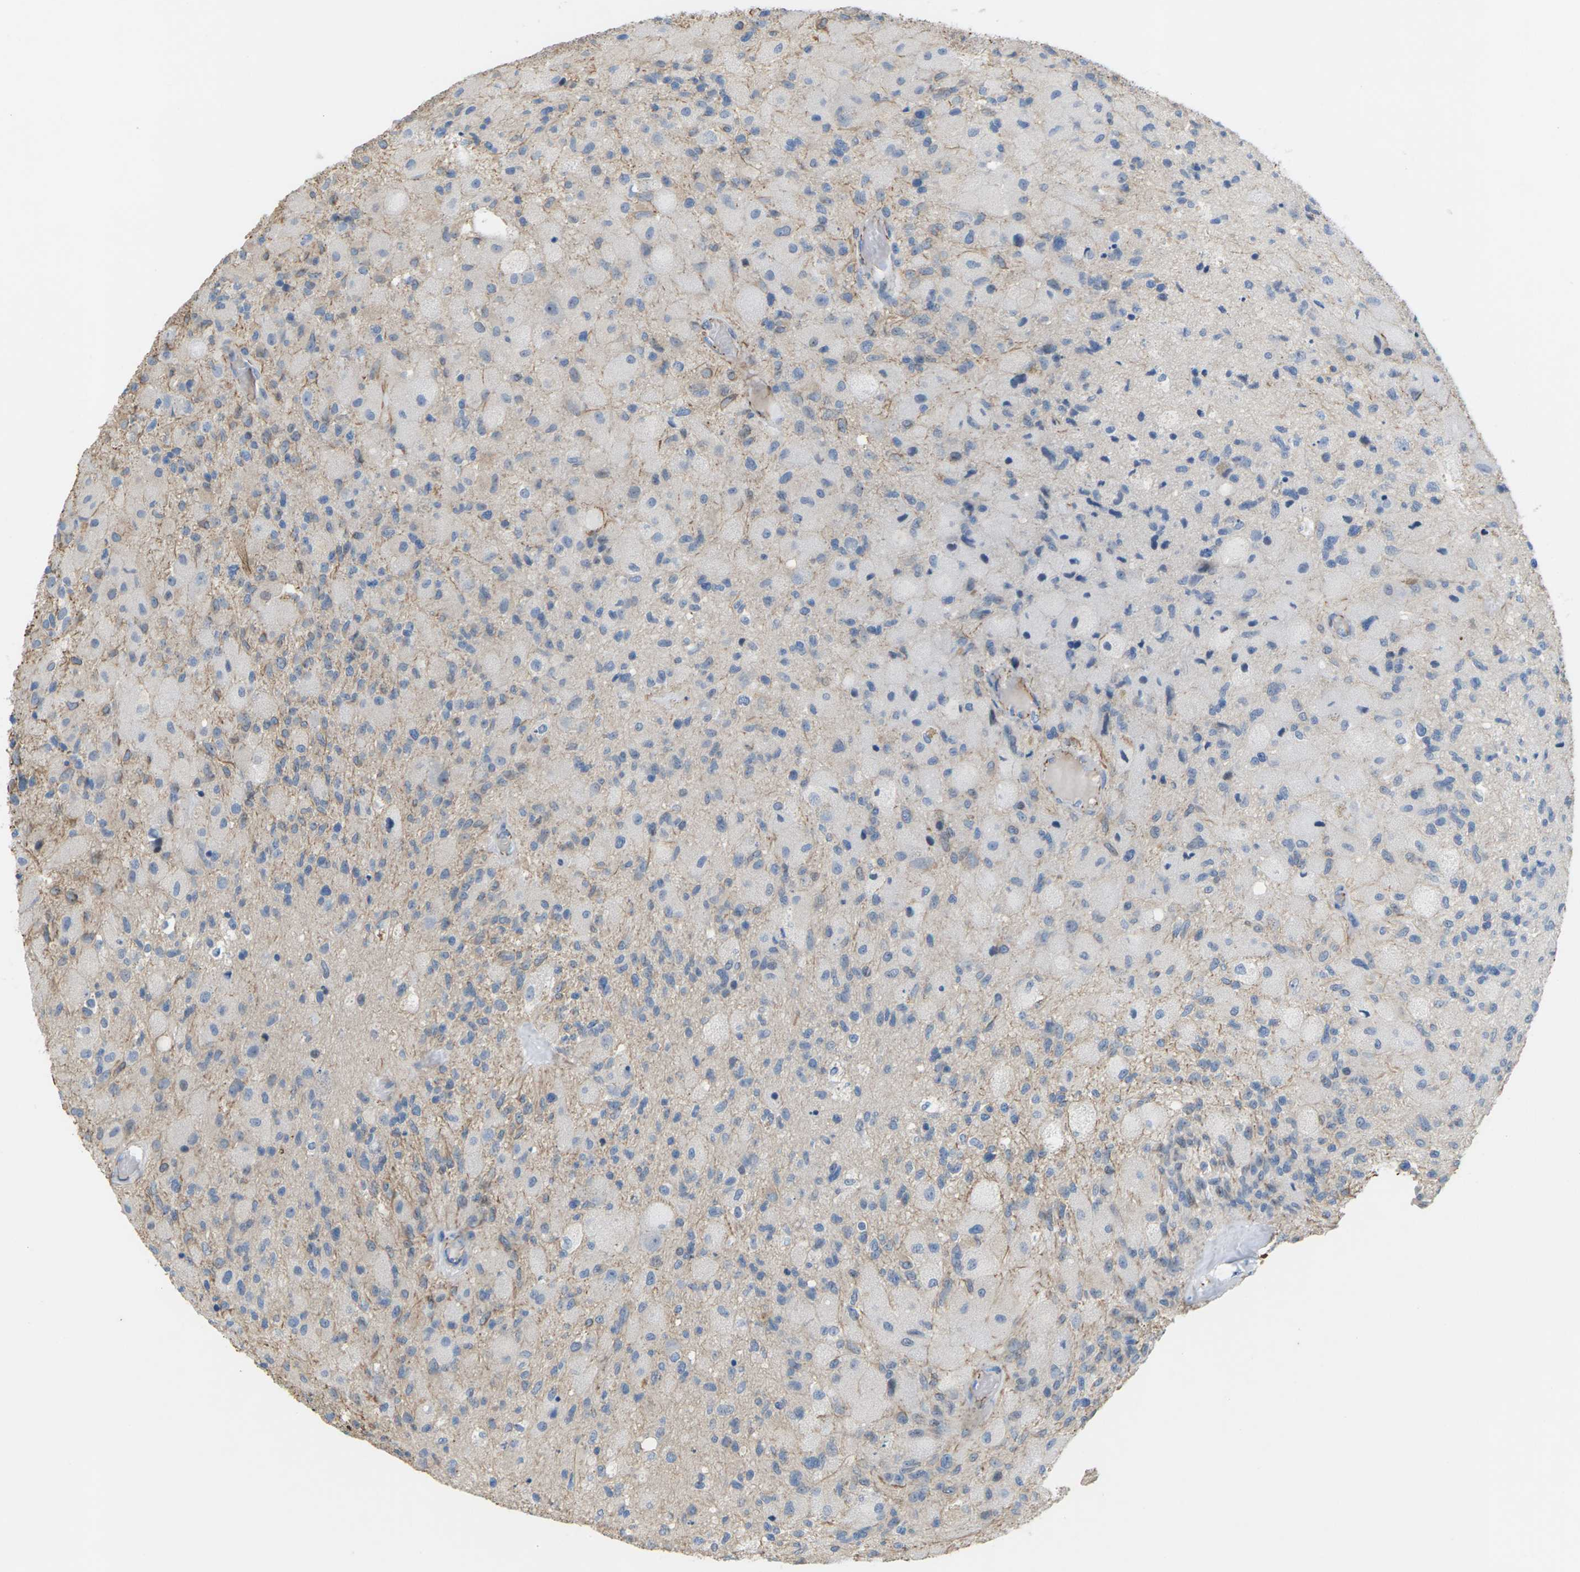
{"staining": {"intensity": "weak", "quantity": "<25%", "location": "cytoplasmic/membranous"}, "tissue": "glioma", "cell_type": "Tumor cells", "image_type": "cancer", "snomed": [{"axis": "morphology", "description": "Normal tissue, NOS"}, {"axis": "morphology", "description": "Glioma, malignant, High grade"}, {"axis": "topography", "description": "Cerebral cortex"}], "caption": "Micrograph shows no protein positivity in tumor cells of glioma tissue.", "gene": "CLDN3", "patient": {"sex": "male", "age": 77}}